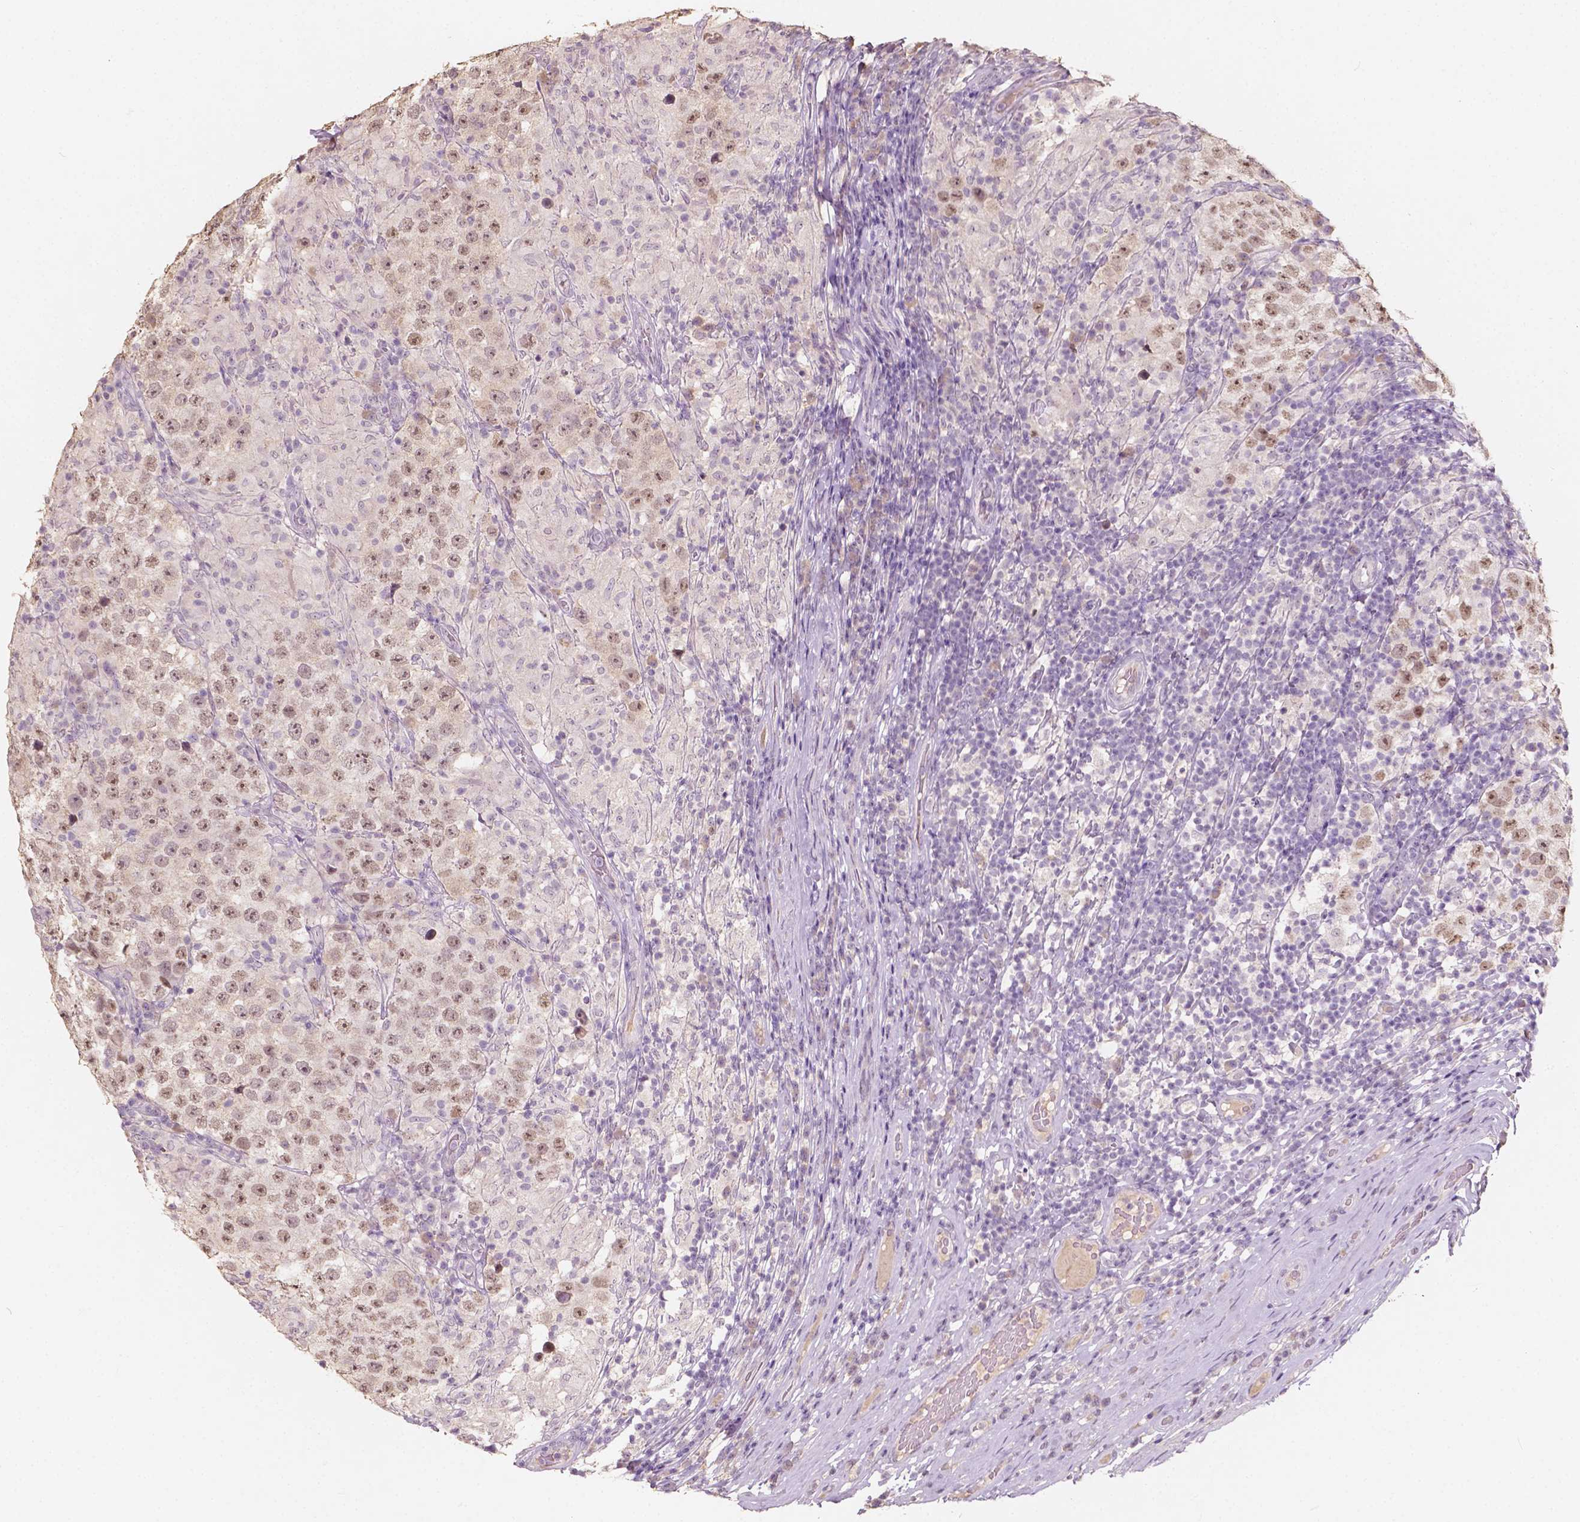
{"staining": {"intensity": "moderate", "quantity": ">75%", "location": "nuclear"}, "tissue": "testis cancer", "cell_type": "Tumor cells", "image_type": "cancer", "snomed": [{"axis": "morphology", "description": "Seminoma, NOS"}, {"axis": "morphology", "description": "Carcinoma, Embryonal, NOS"}, {"axis": "topography", "description": "Testis"}], "caption": "Human testis cancer (seminoma) stained with a protein marker displays moderate staining in tumor cells.", "gene": "SOX15", "patient": {"sex": "male", "age": 41}}